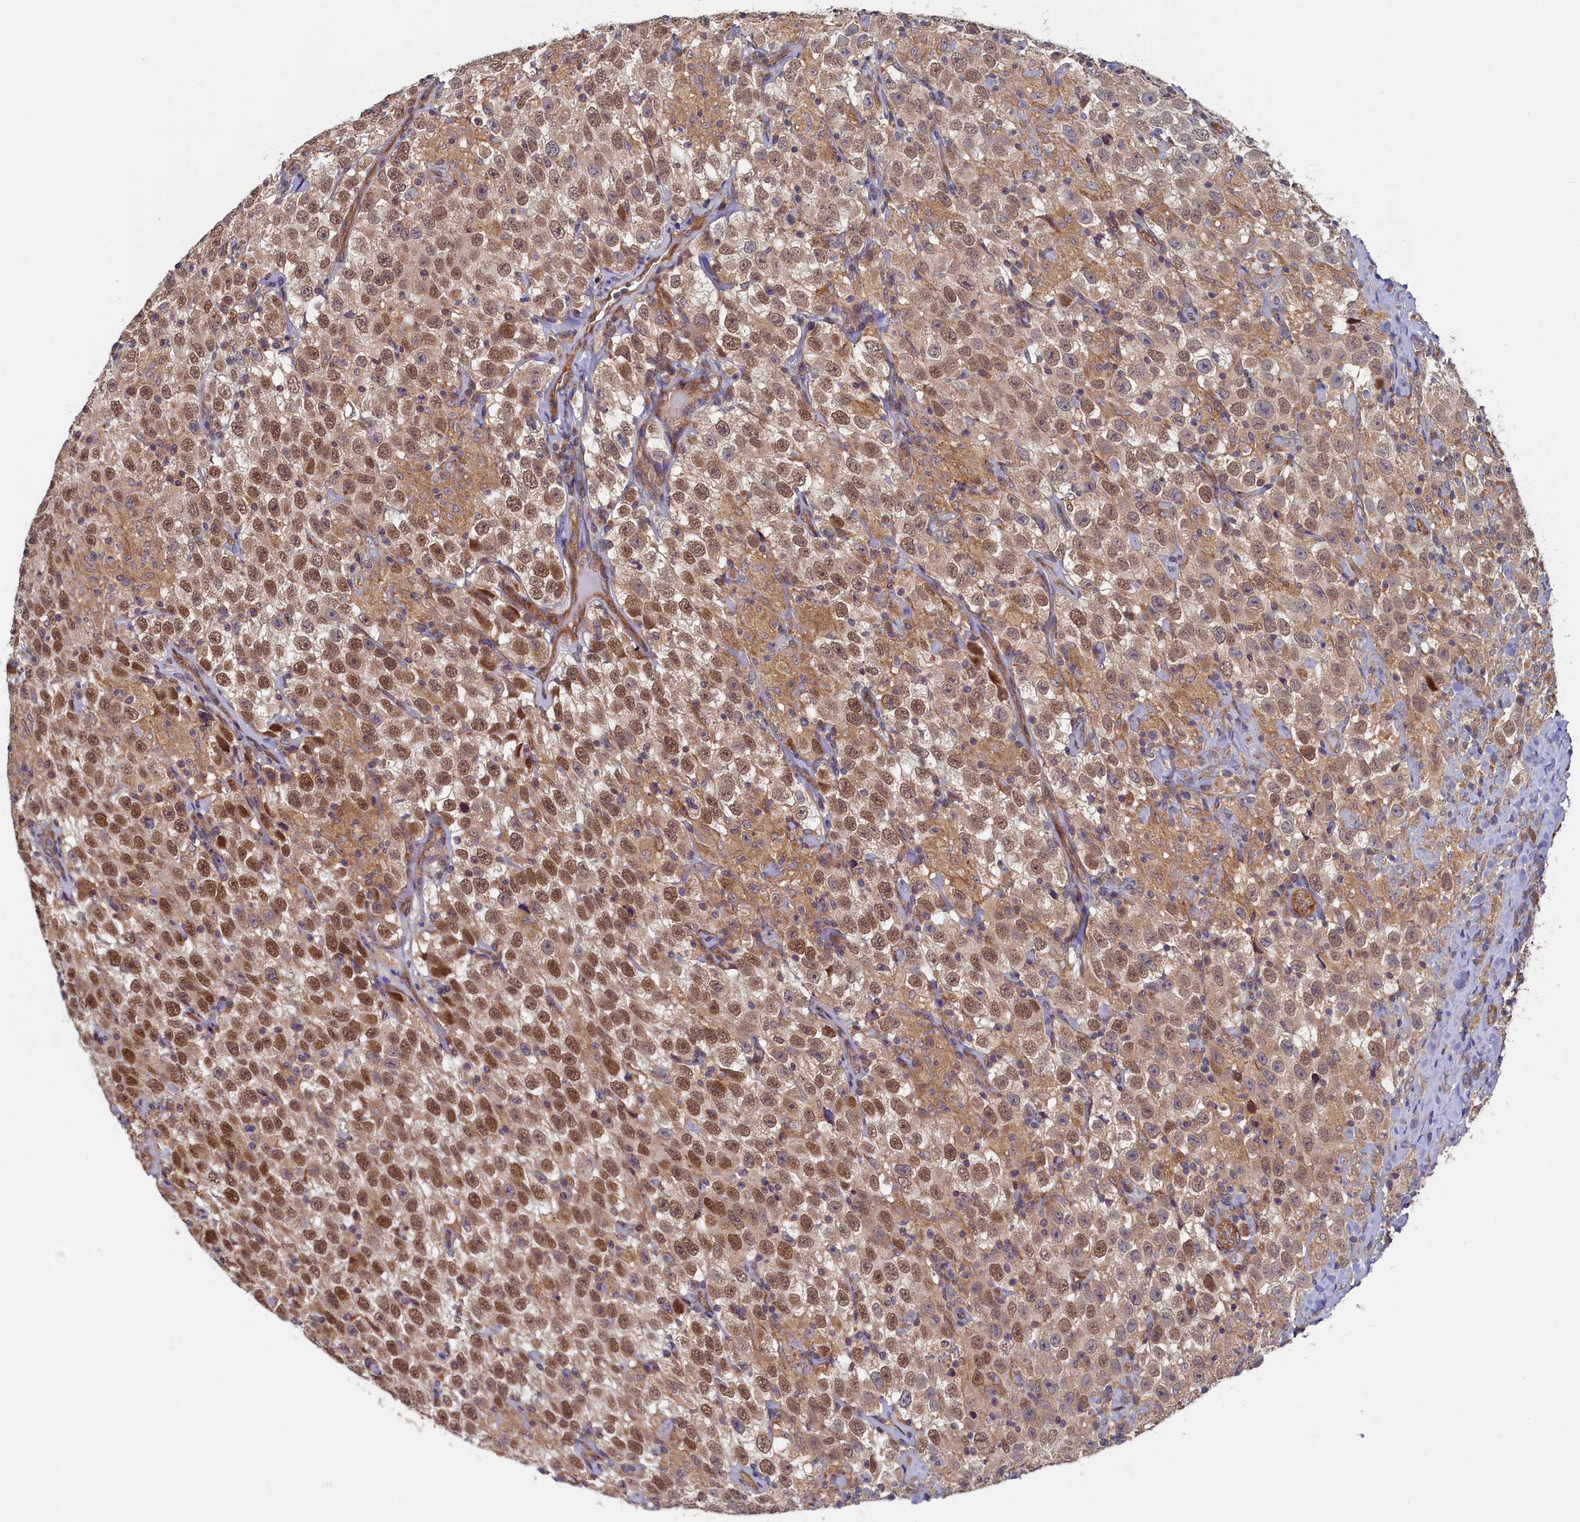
{"staining": {"intensity": "moderate", "quantity": ">75%", "location": "nuclear"}, "tissue": "testis cancer", "cell_type": "Tumor cells", "image_type": "cancer", "snomed": [{"axis": "morphology", "description": "Seminoma, NOS"}, {"axis": "topography", "description": "Testis"}], "caption": "Brown immunohistochemical staining in seminoma (testis) shows moderate nuclear positivity in approximately >75% of tumor cells.", "gene": "STX12", "patient": {"sex": "male", "age": 41}}